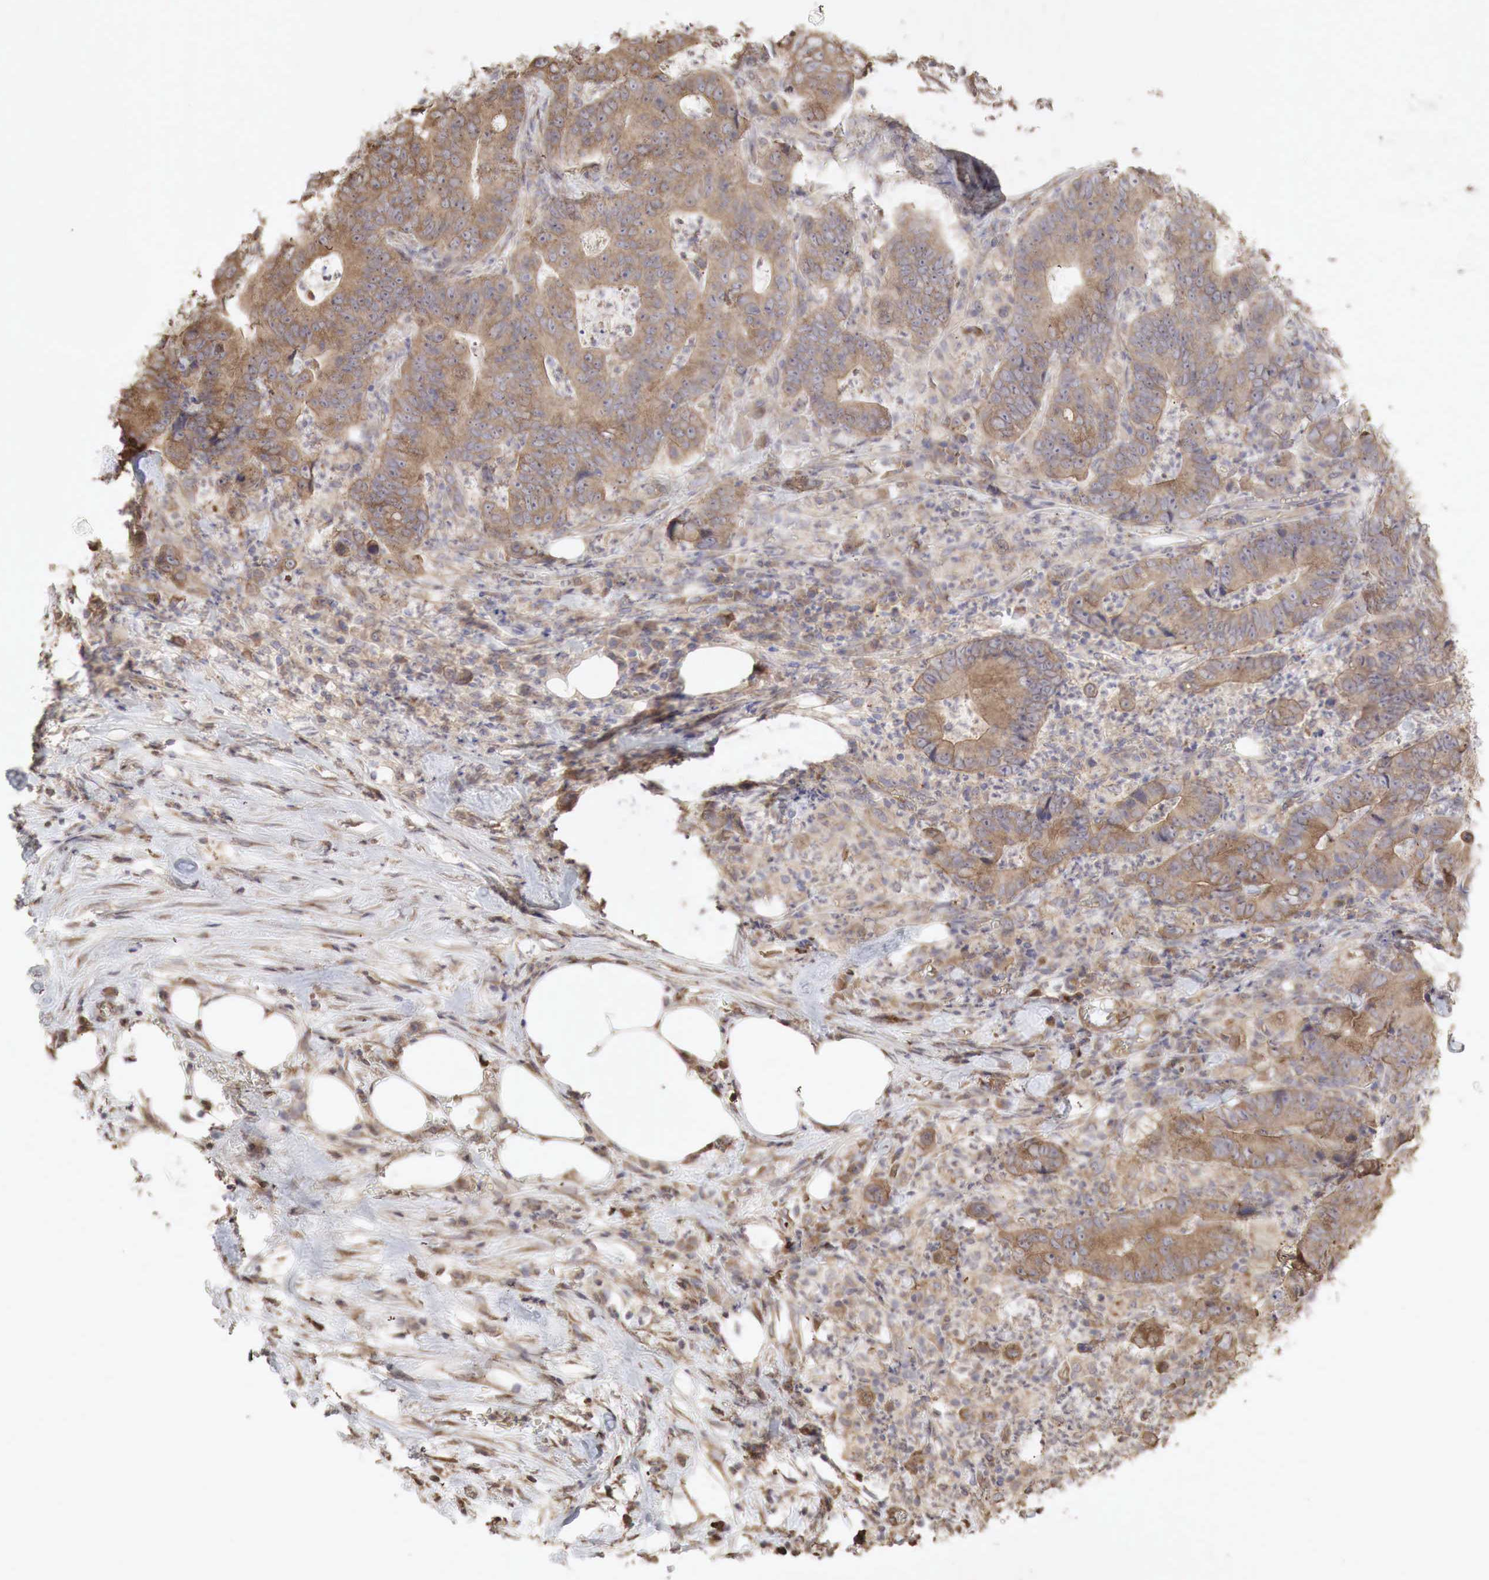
{"staining": {"intensity": "weak", "quantity": ">75%", "location": "cytoplasmic/membranous"}, "tissue": "colorectal cancer", "cell_type": "Tumor cells", "image_type": "cancer", "snomed": [{"axis": "morphology", "description": "Adenocarcinoma, NOS"}, {"axis": "topography", "description": "Colon"}], "caption": "There is low levels of weak cytoplasmic/membranous expression in tumor cells of adenocarcinoma (colorectal), as demonstrated by immunohistochemical staining (brown color).", "gene": "PABPC5", "patient": {"sex": "female", "age": 76}}